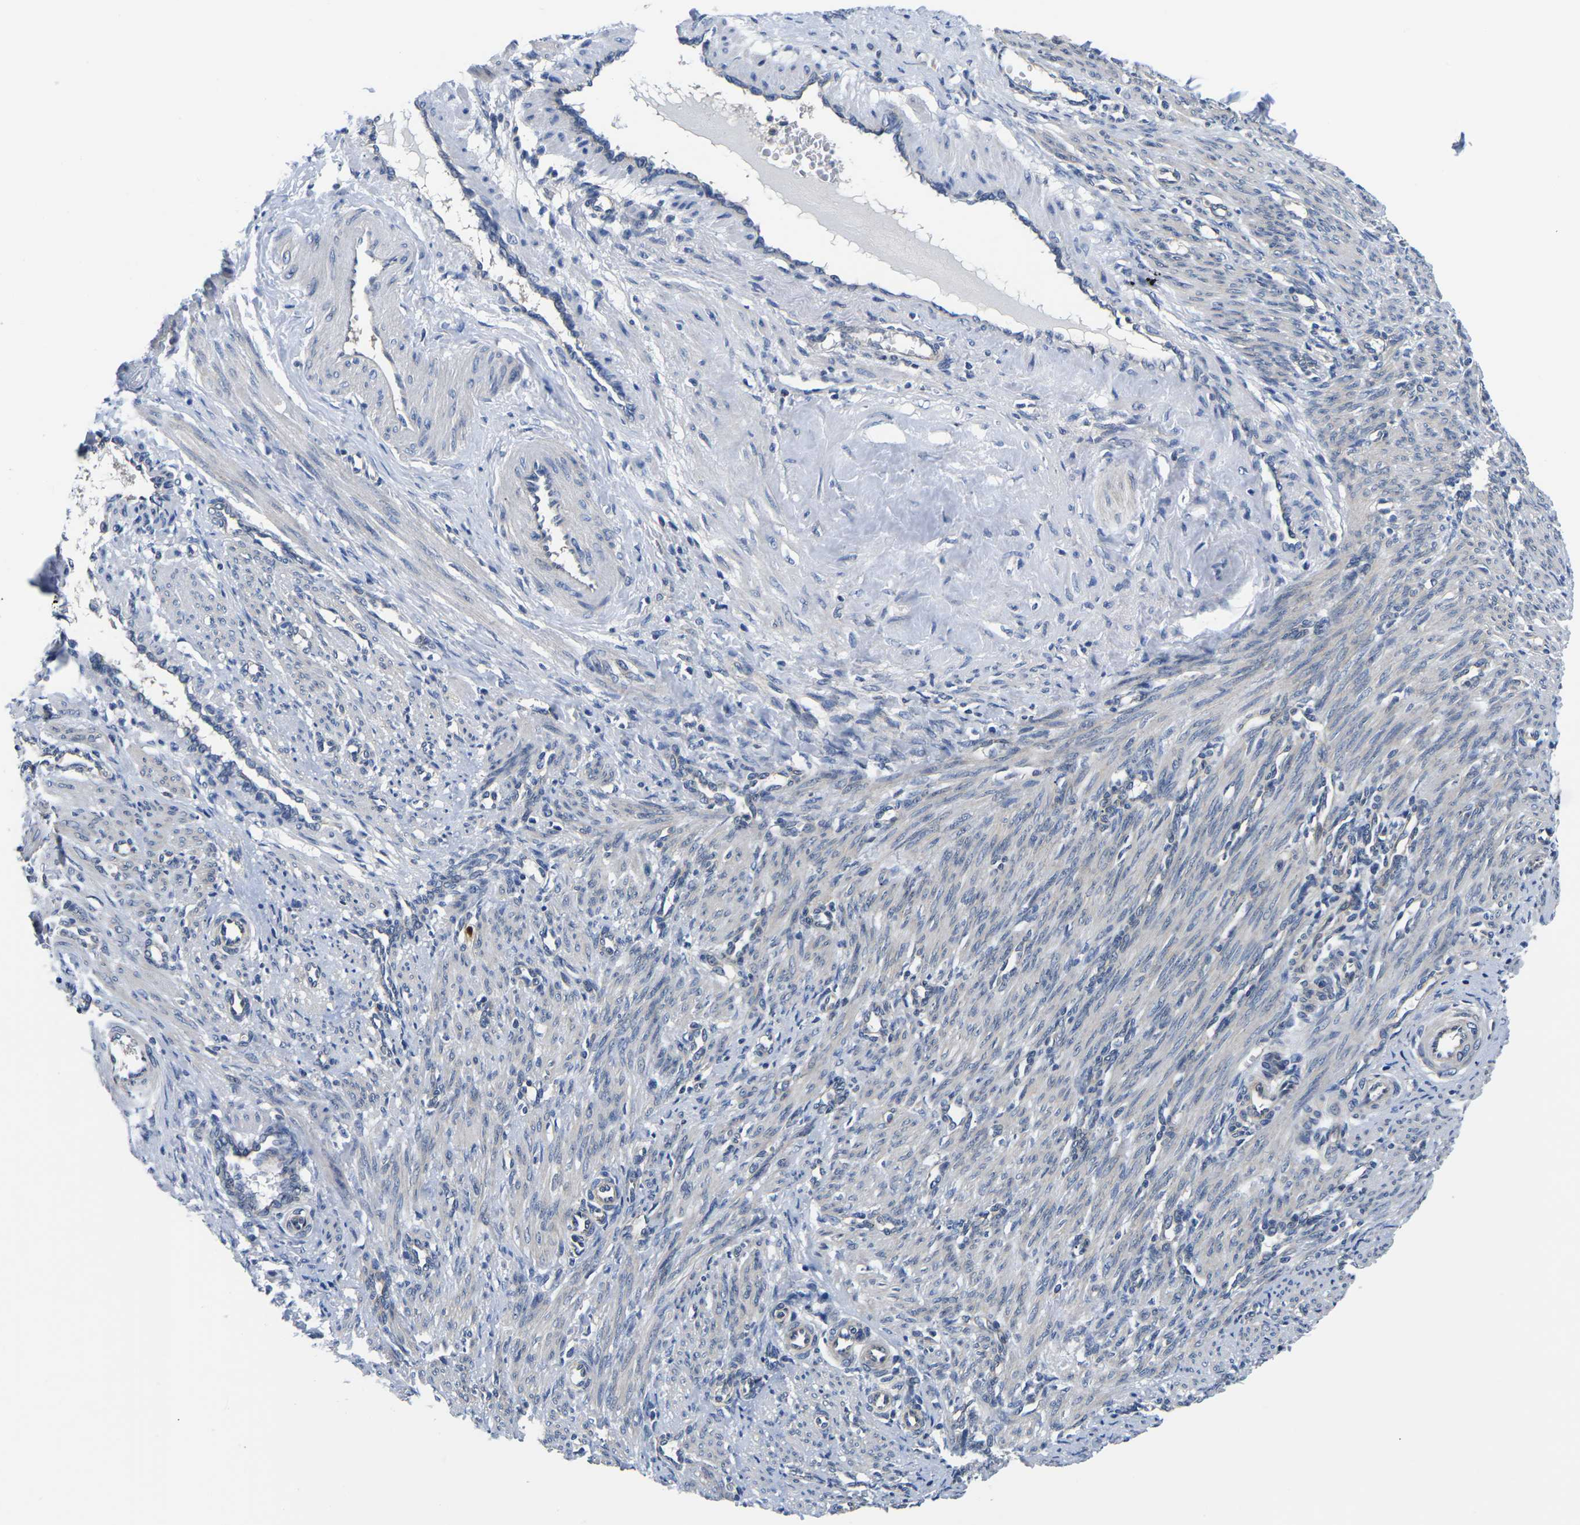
{"staining": {"intensity": "weak", "quantity": "<25%", "location": "cytoplasmic/membranous"}, "tissue": "smooth muscle", "cell_type": "Smooth muscle cells", "image_type": "normal", "snomed": [{"axis": "morphology", "description": "Normal tissue, NOS"}, {"axis": "topography", "description": "Endometrium"}], "caption": "Immunohistochemistry histopathology image of normal smooth muscle stained for a protein (brown), which exhibits no staining in smooth muscle cells. The staining is performed using DAB (3,3'-diaminobenzidine) brown chromogen with nuclei counter-stained in using hematoxylin.", "gene": "GSK3B", "patient": {"sex": "female", "age": 33}}